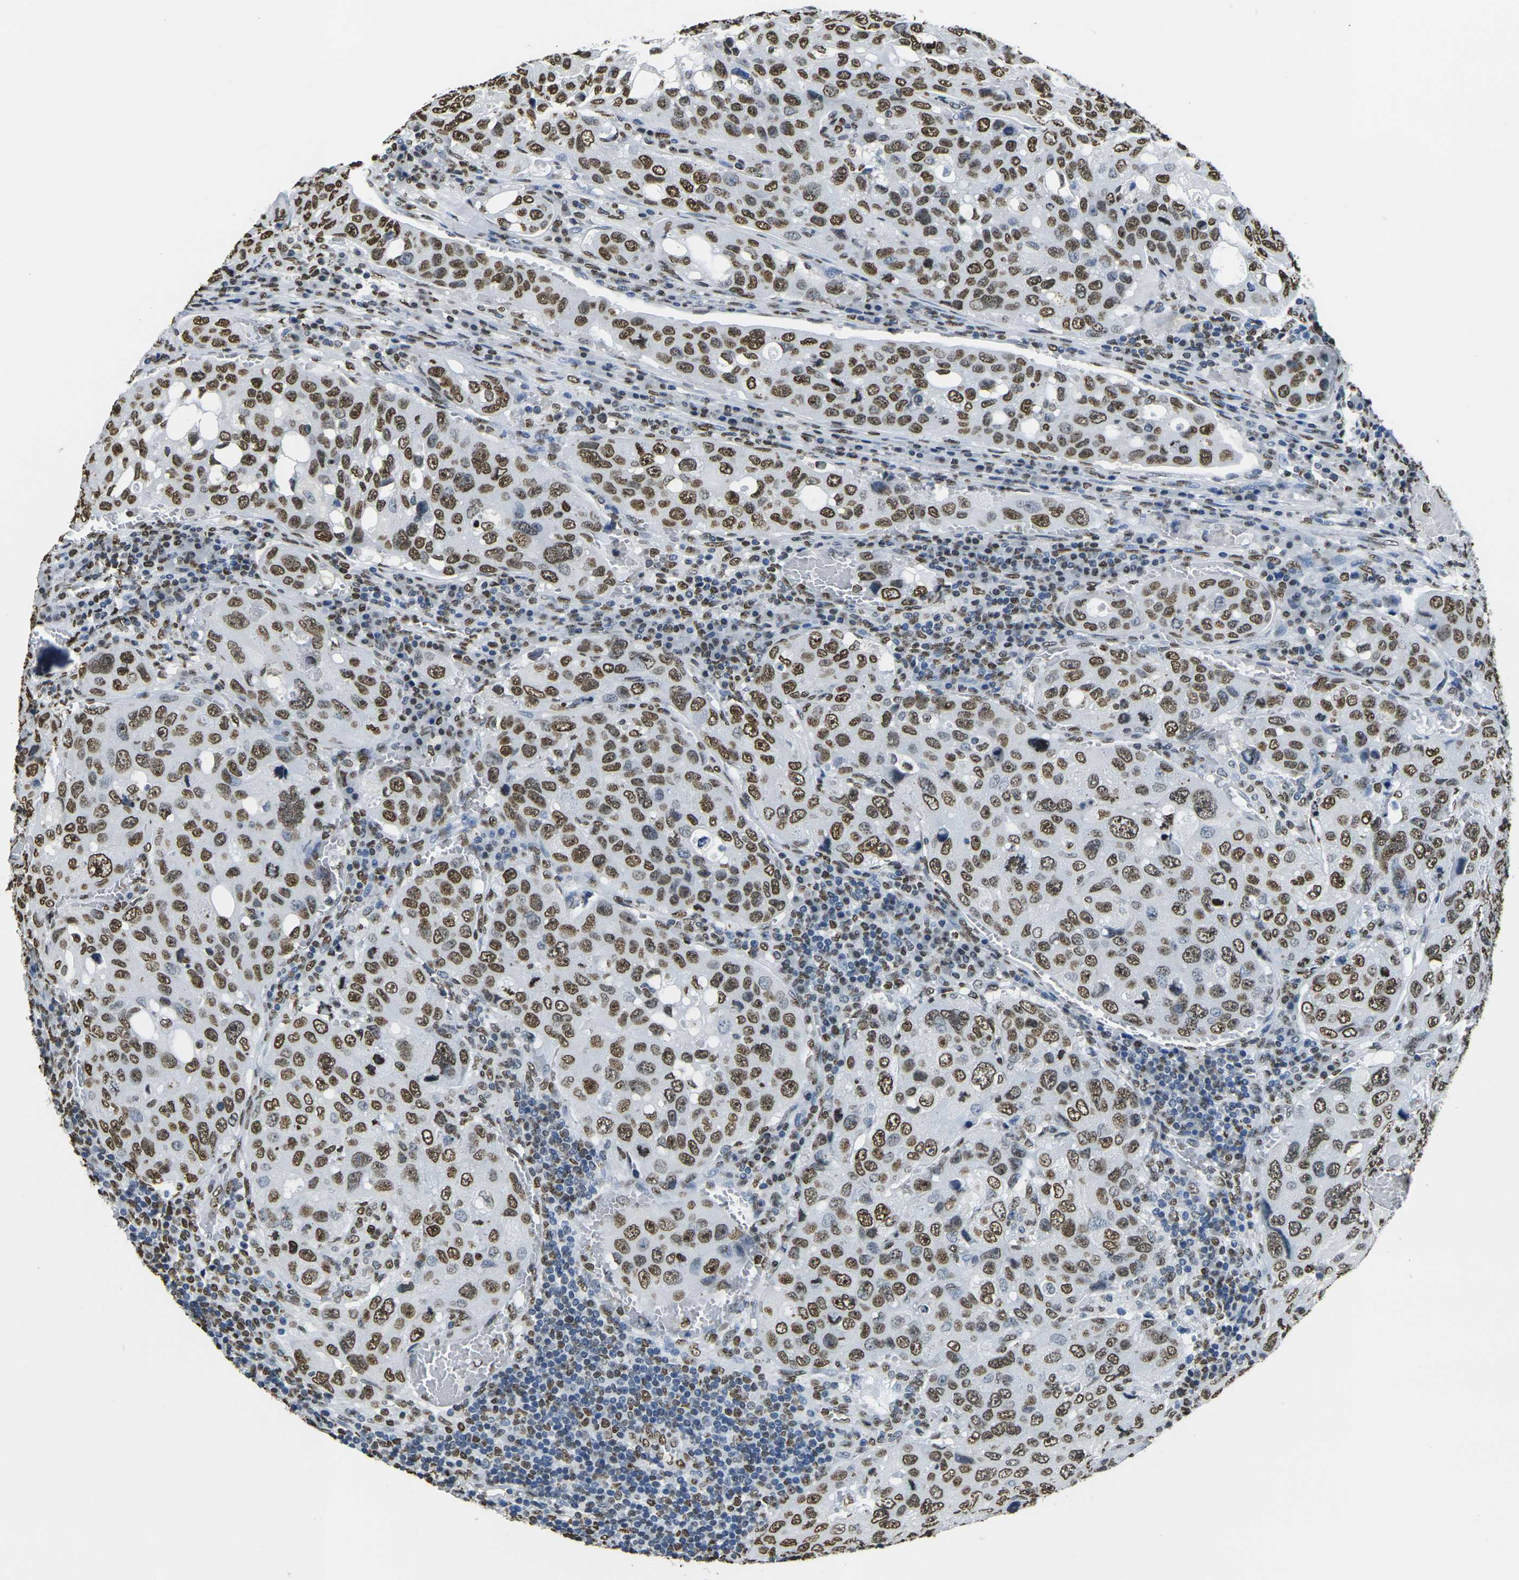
{"staining": {"intensity": "strong", "quantity": ">75%", "location": "nuclear"}, "tissue": "urothelial cancer", "cell_type": "Tumor cells", "image_type": "cancer", "snomed": [{"axis": "morphology", "description": "Urothelial carcinoma, High grade"}, {"axis": "topography", "description": "Lymph node"}, {"axis": "topography", "description": "Urinary bladder"}], "caption": "High-grade urothelial carcinoma stained with a protein marker reveals strong staining in tumor cells.", "gene": "DRAXIN", "patient": {"sex": "male", "age": 51}}